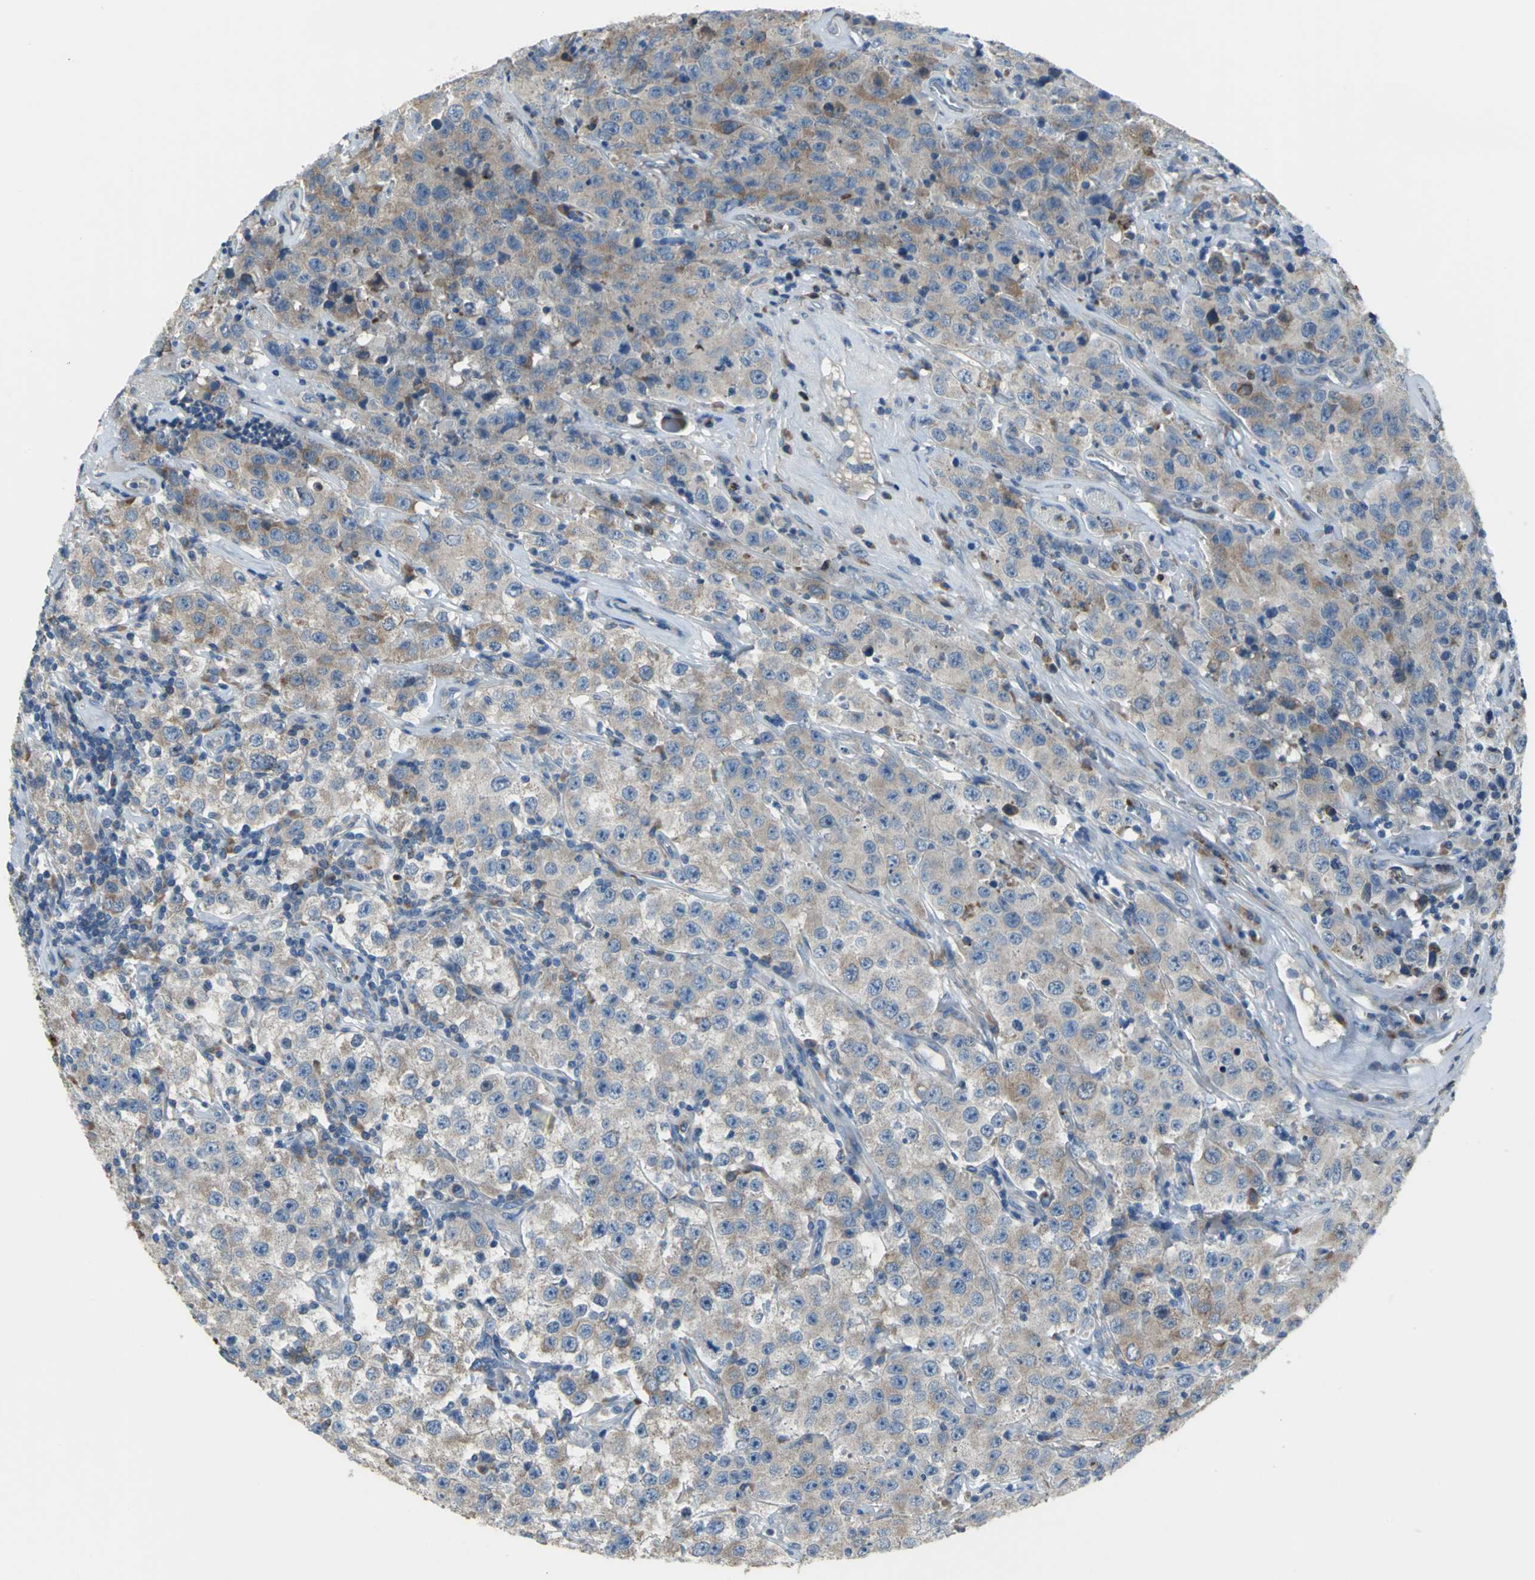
{"staining": {"intensity": "moderate", "quantity": "25%-75%", "location": "cytoplasmic/membranous"}, "tissue": "testis cancer", "cell_type": "Tumor cells", "image_type": "cancer", "snomed": [{"axis": "morphology", "description": "Seminoma, NOS"}, {"axis": "topography", "description": "Testis"}], "caption": "The photomicrograph reveals a brown stain indicating the presence of a protein in the cytoplasmic/membranous of tumor cells in testis cancer.", "gene": "EIF5A", "patient": {"sex": "male", "age": 52}}